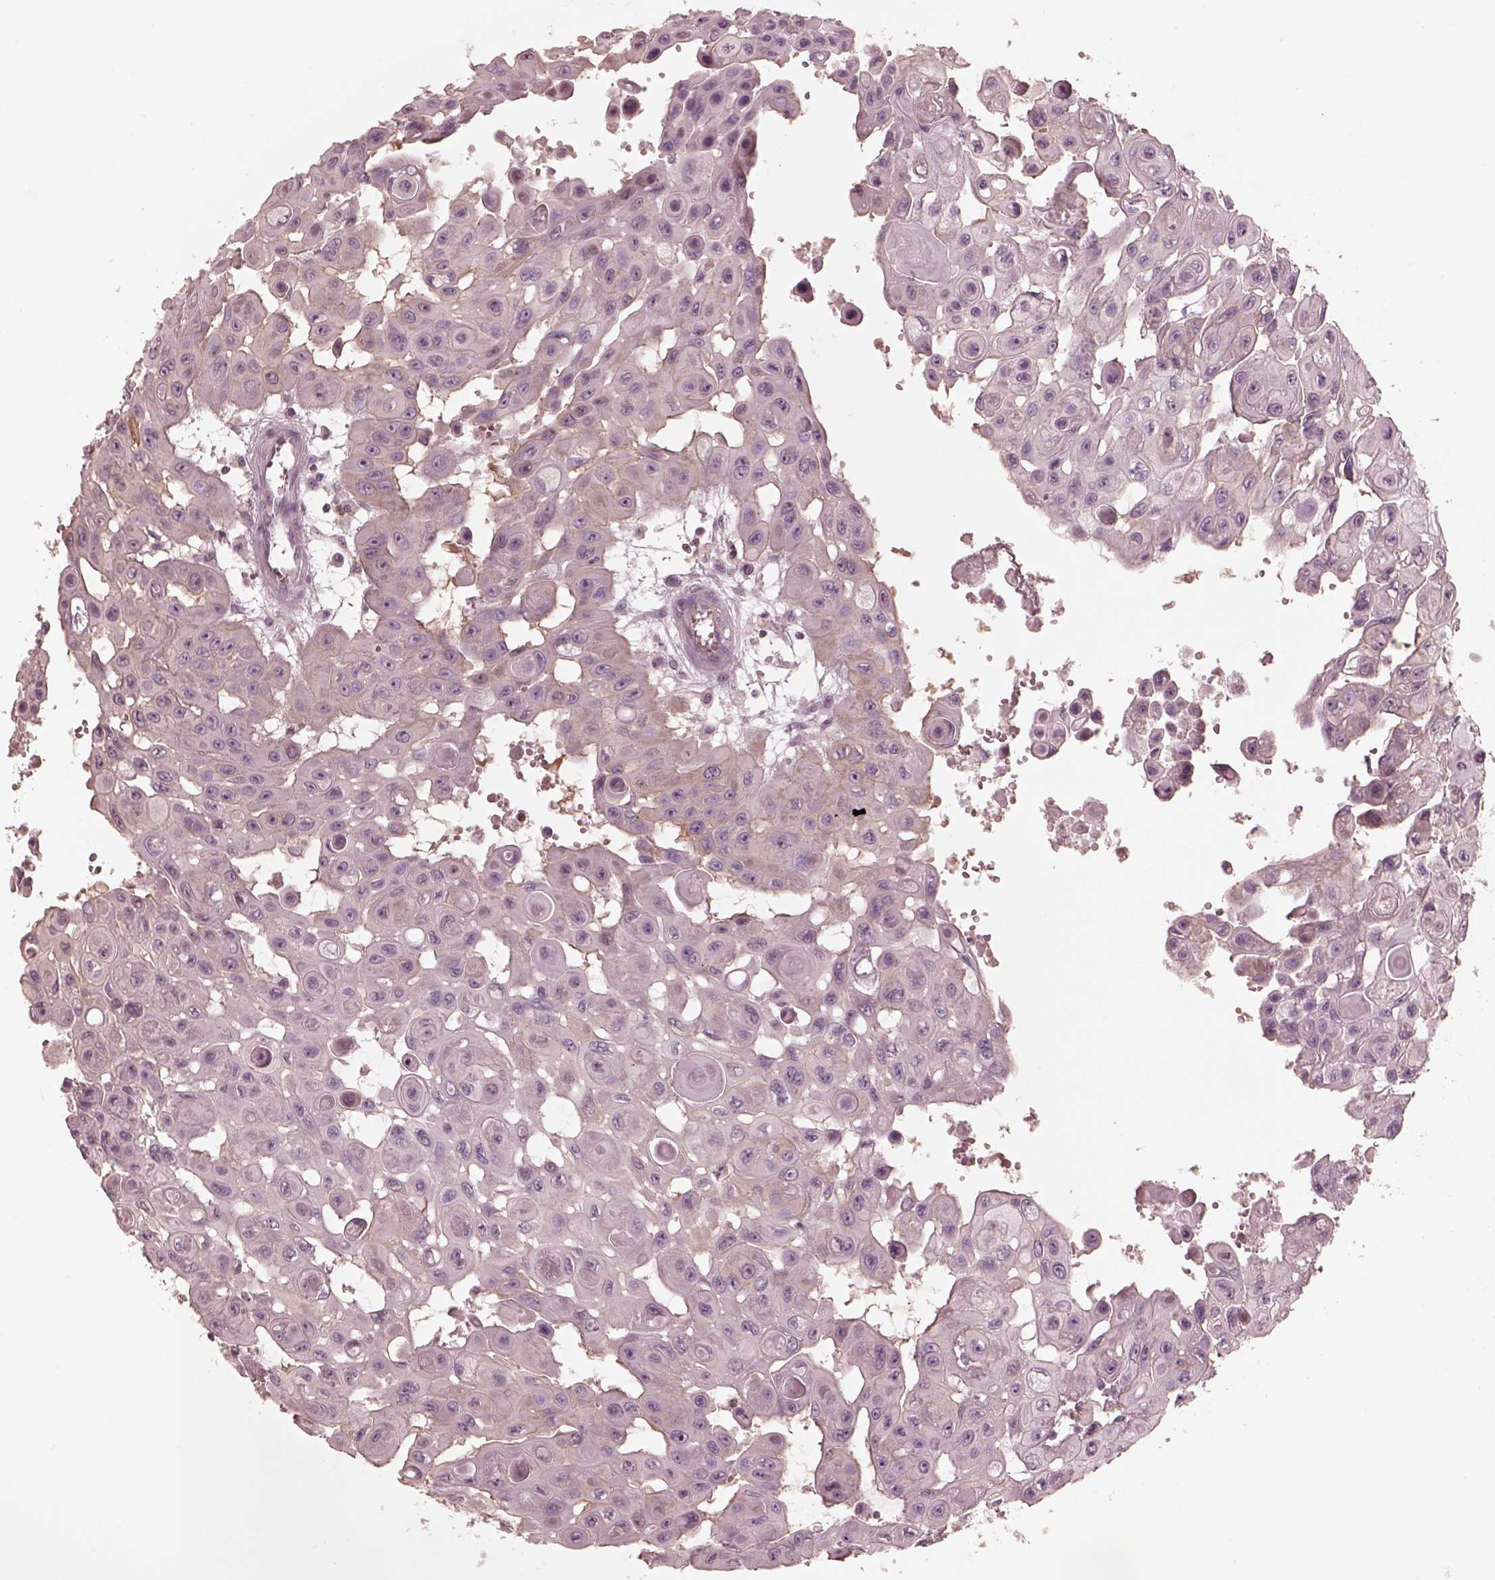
{"staining": {"intensity": "negative", "quantity": "none", "location": "none"}, "tissue": "head and neck cancer", "cell_type": "Tumor cells", "image_type": "cancer", "snomed": [{"axis": "morphology", "description": "Adenocarcinoma, NOS"}, {"axis": "topography", "description": "Head-Neck"}], "caption": "DAB immunohistochemical staining of human adenocarcinoma (head and neck) demonstrates no significant expression in tumor cells.", "gene": "GPRIN1", "patient": {"sex": "male", "age": 73}}